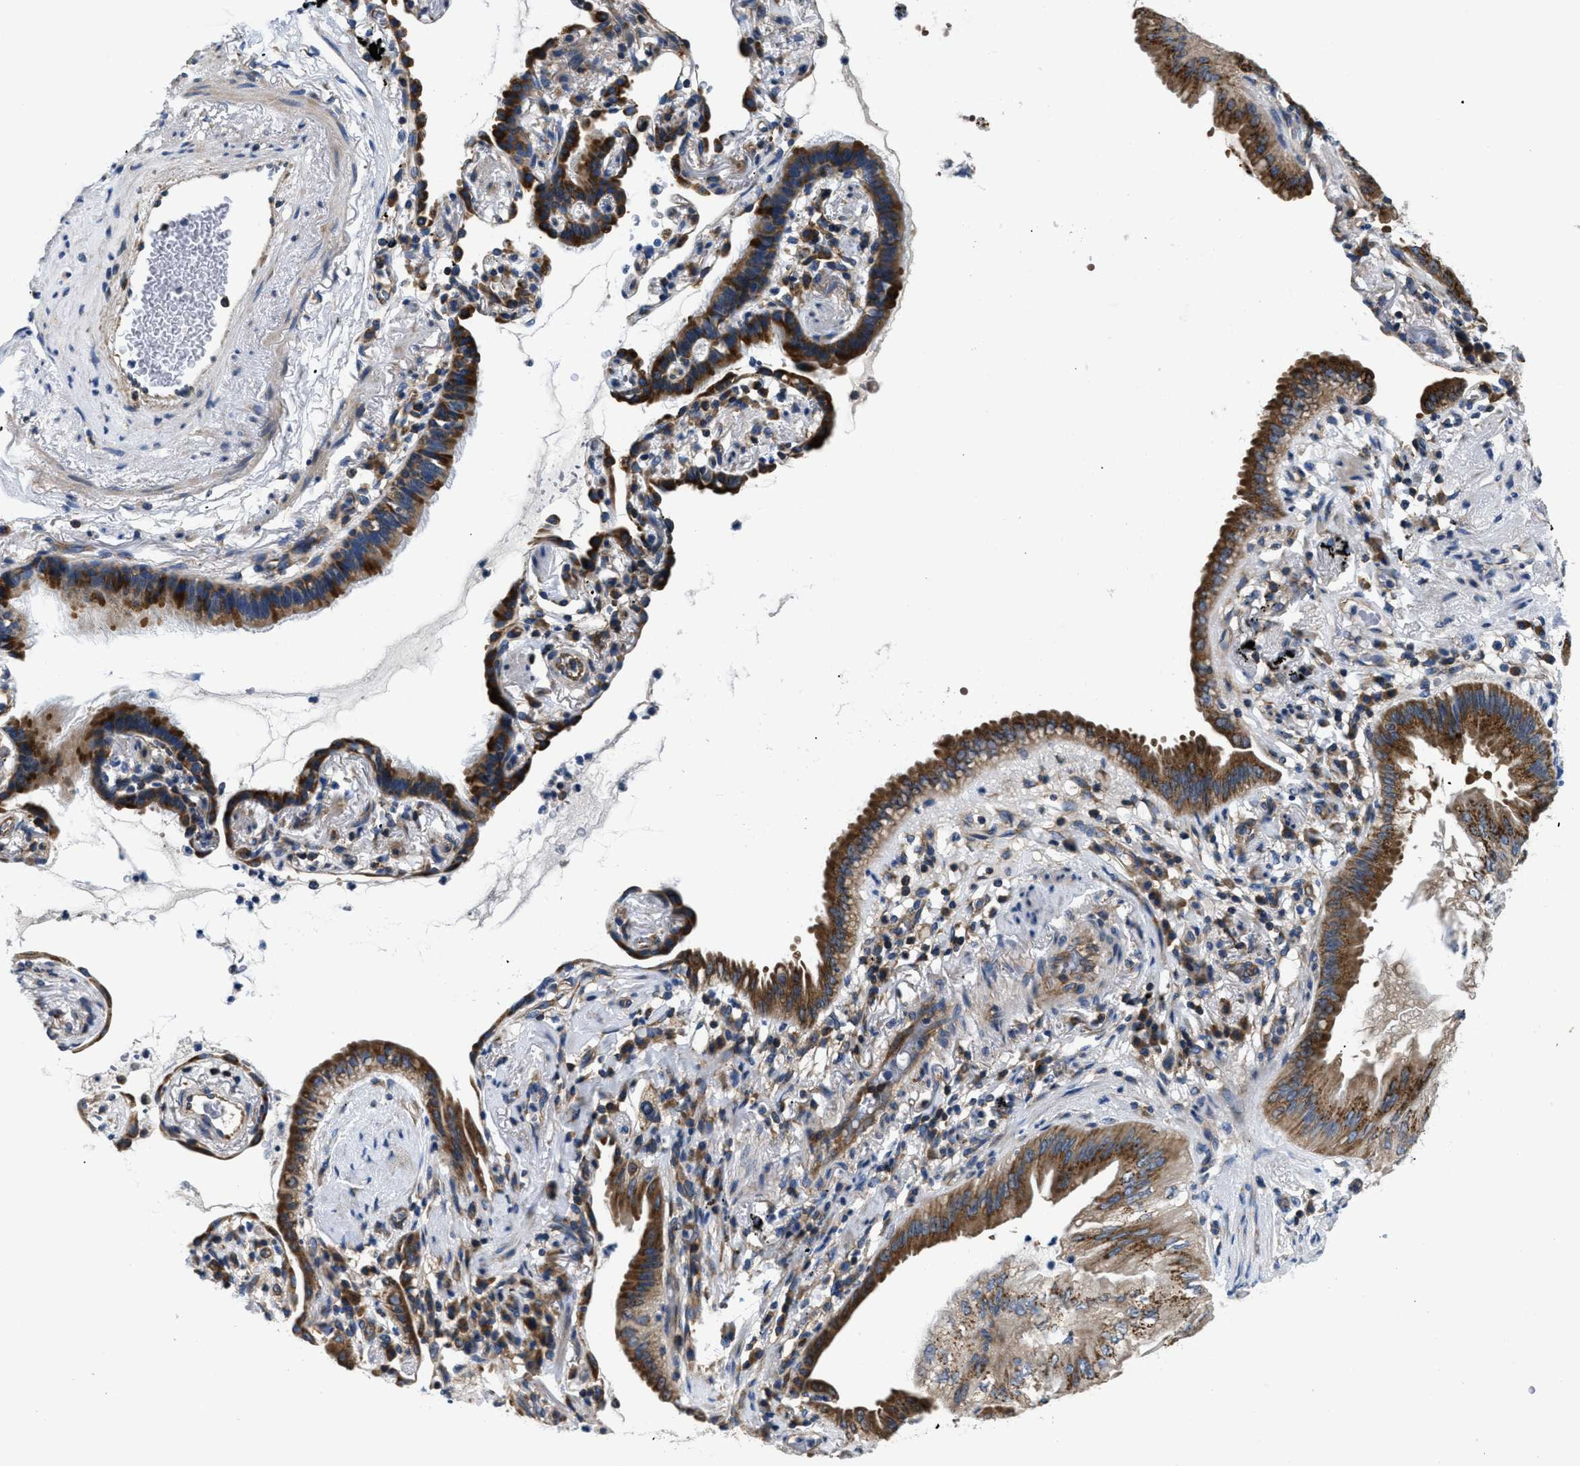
{"staining": {"intensity": "strong", "quantity": ">75%", "location": "cytoplasmic/membranous"}, "tissue": "lung cancer", "cell_type": "Tumor cells", "image_type": "cancer", "snomed": [{"axis": "morphology", "description": "Normal tissue, NOS"}, {"axis": "morphology", "description": "Adenocarcinoma, NOS"}, {"axis": "topography", "description": "Bronchus"}, {"axis": "topography", "description": "Lung"}], "caption": "Immunohistochemical staining of human adenocarcinoma (lung) shows high levels of strong cytoplasmic/membranous expression in about >75% of tumor cells. Nuclei are stained in blue.", "gene": "ABCF1", "patient": {"sex": "female", "age": 70}}